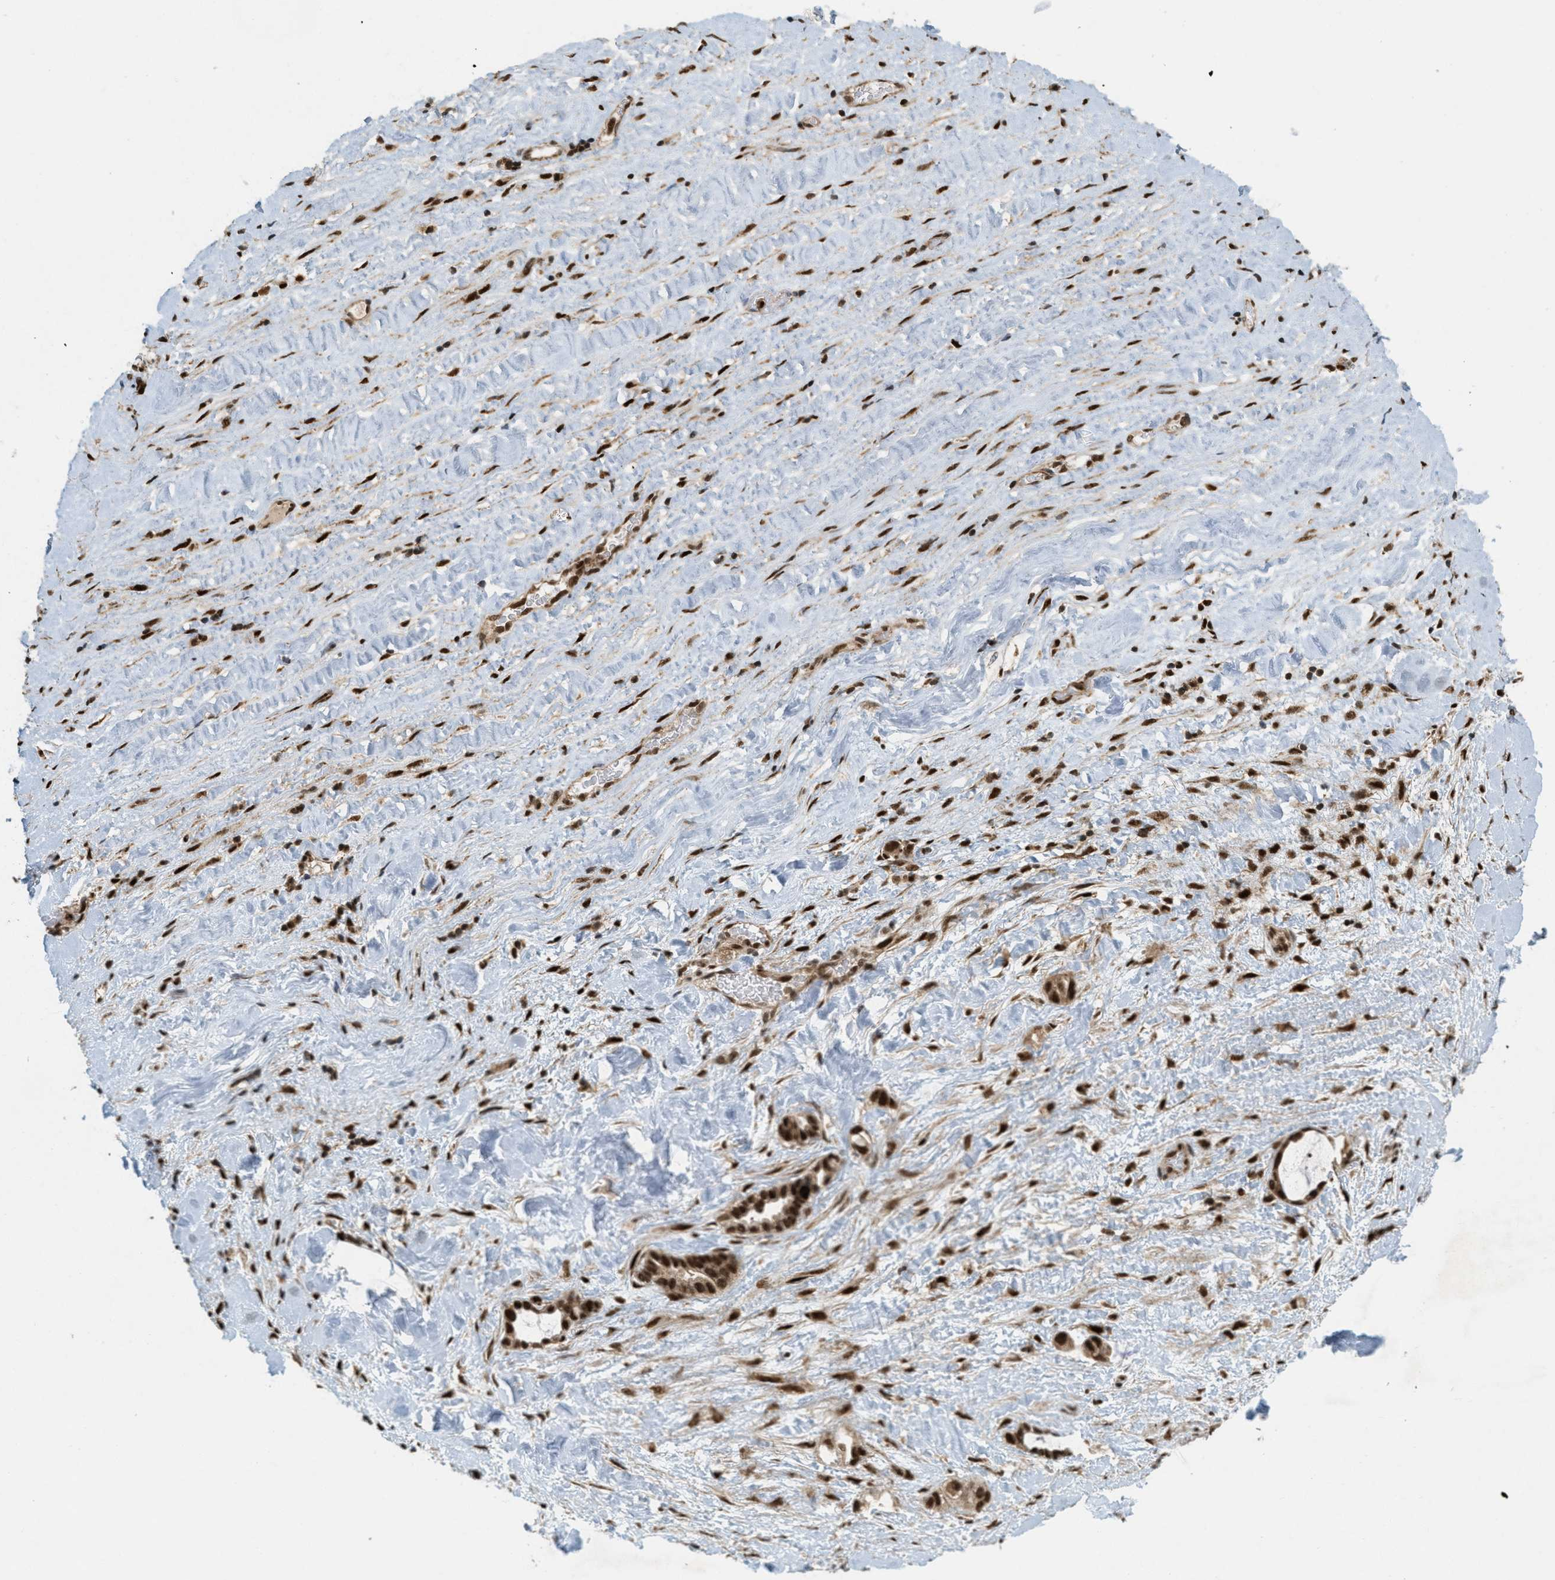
{"staining": {"intensity": "strong", "quantity": ">75%", "location": "cytoplasmic/membranous,nuclear"}, "tissue": "liver cancer", "cell_type": "Tumor cells", "image_type": "cancer", "snomed": [{"axis": "morphology", "description": "Cholangiocarcinoma"}, {"axis": "topography", "description": "Liver"}], "caption": "Liver cancer (cholangiocarcinoma) stained for a protein demonstrates strong cytoplasmic/membranous and nuclear positivity in tumor cells.", "gene": "TLK1", "patient": {"sex": "female", "age": 65}}